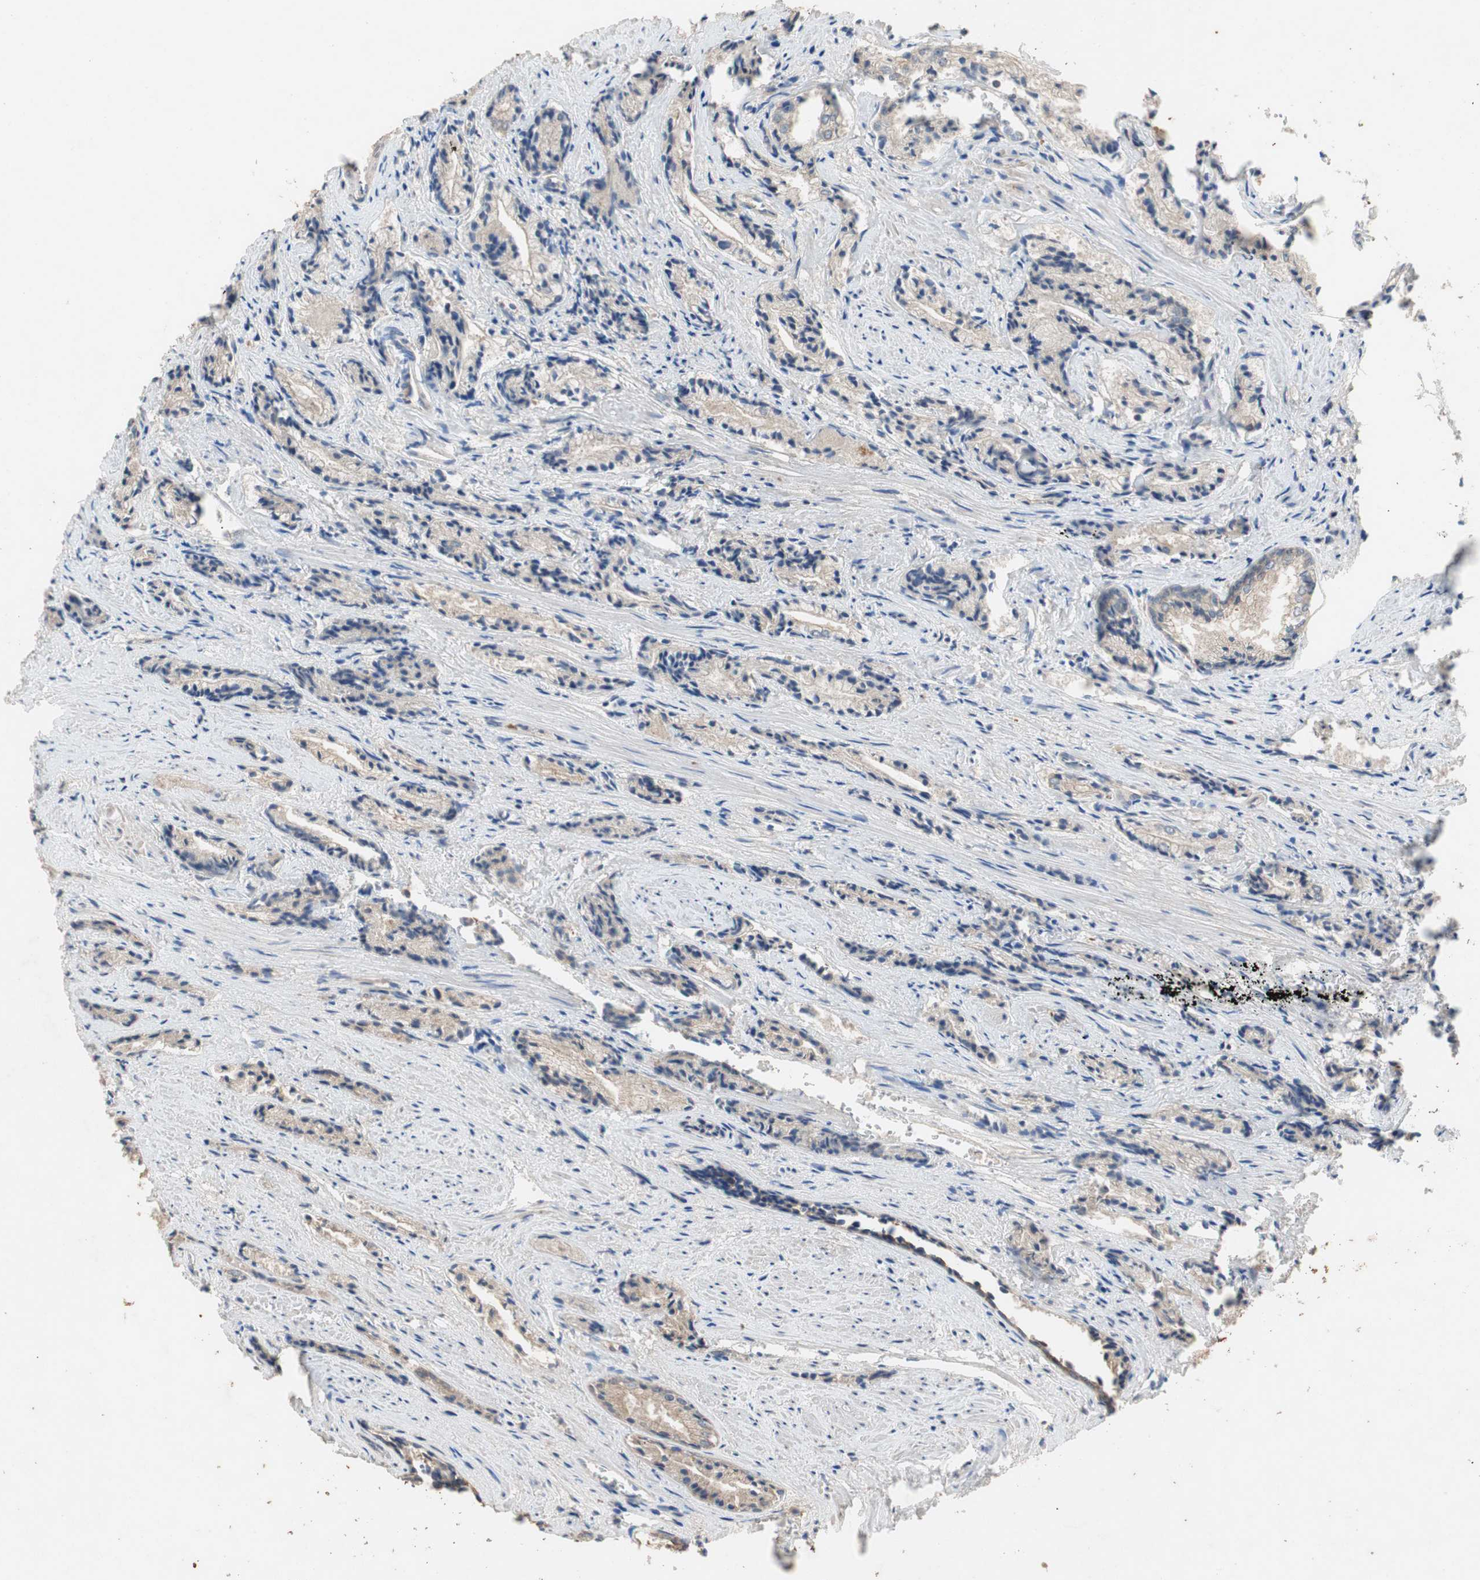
{"staining": {"intensity": "moderate", "quantity": ">75%", "location": "cytoplasmic/membranous"}, "tissue": "prostate cancer", "cell_type": "Tumor cells", "image_type": "cancer", "snomed": [{"axis": "morphology", "description": "Adenocarcinoma, Low grade"}, {"axis": "topography", "description": "Prostate"}], "caption": "Prostate cancer tissue displays moderate cytoplasmic/membranous expression in about >75% of tumor cells", "gene": "ADAP1", "patient": {"sex": "male", "age": 60}}